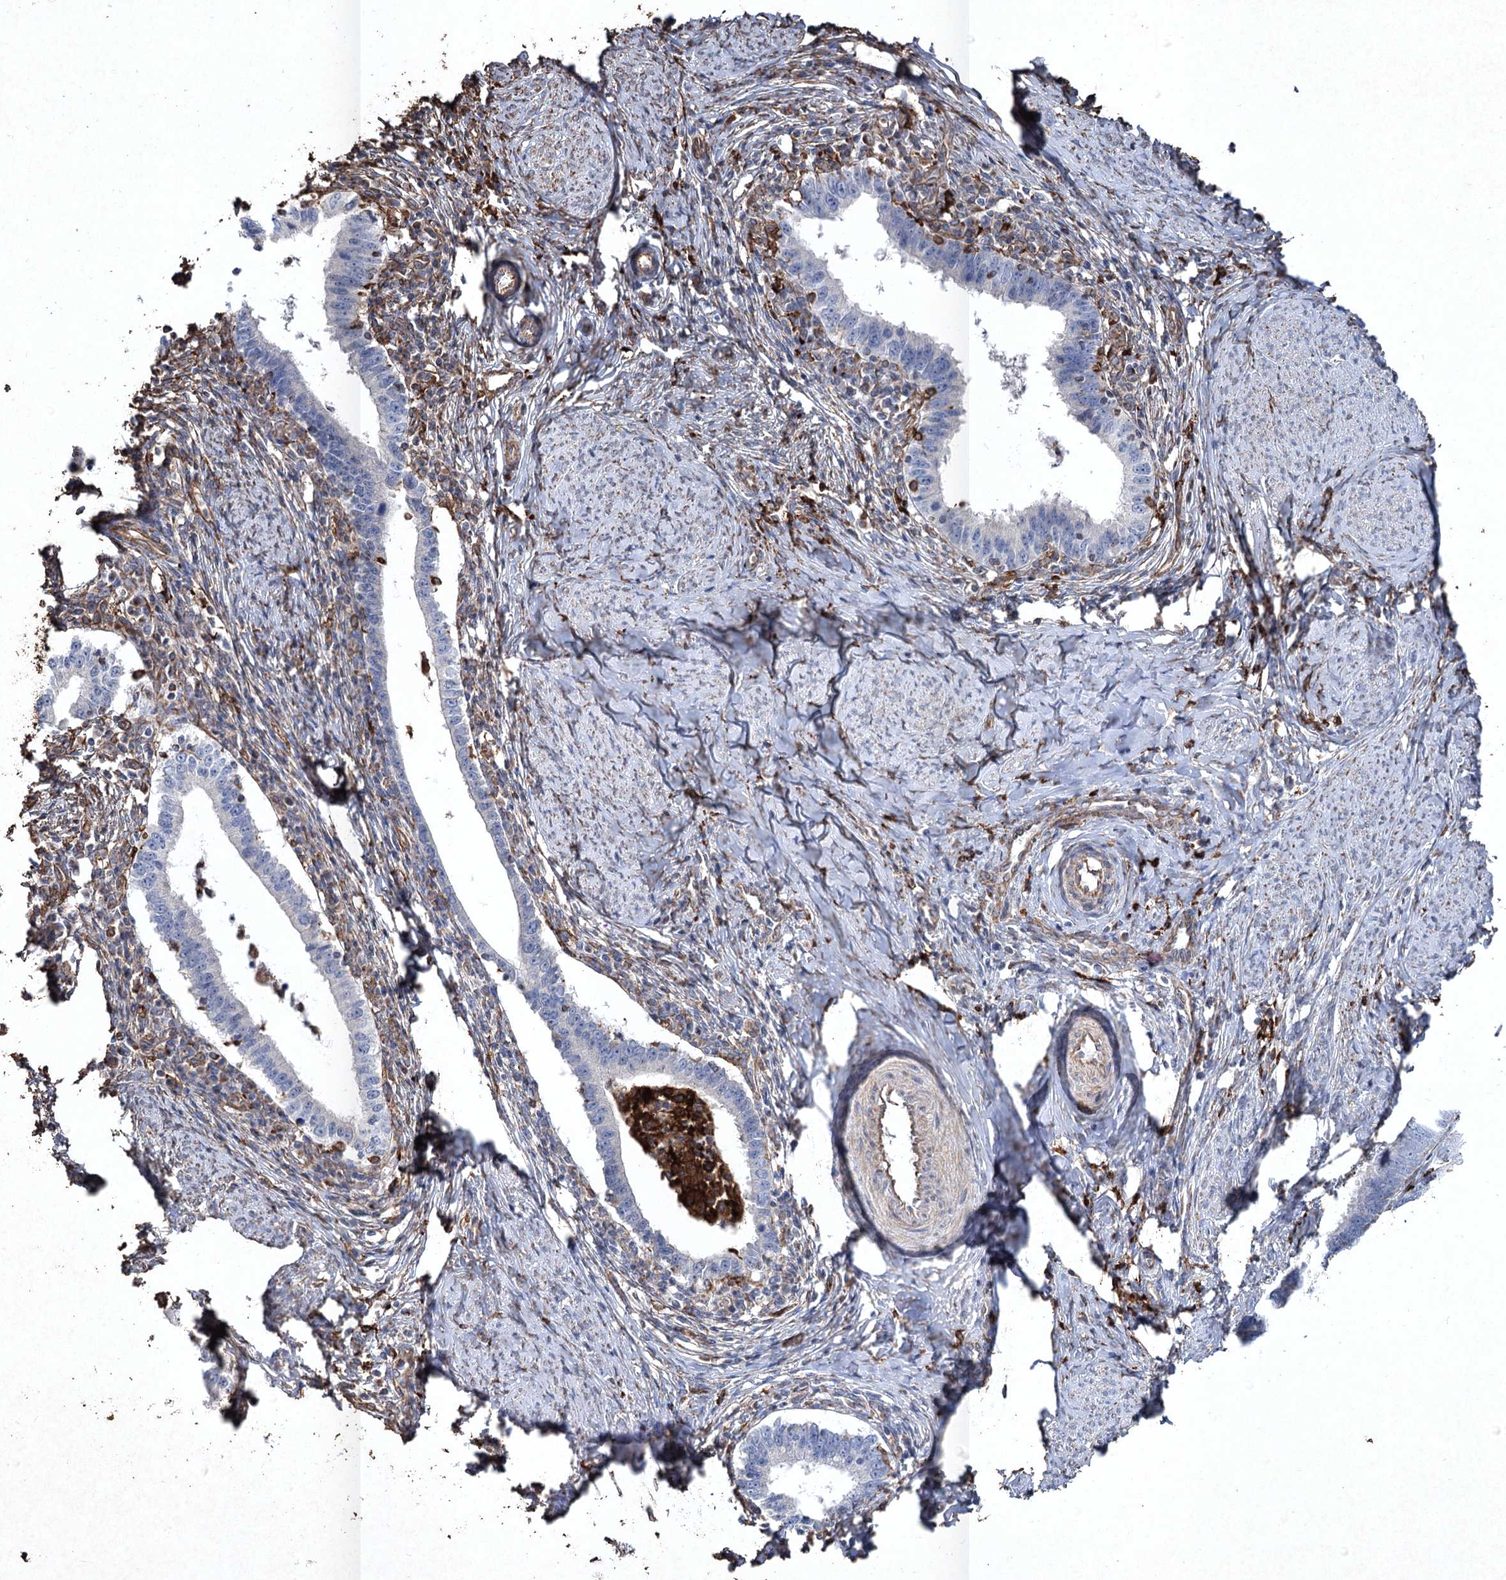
{"staining": {"intensity": "negative", "quantity": "none", "location": "none"}, "tissue": "cervical cancer", "cell_type": "Tumor cells", "image_type": "cancer", "snomed": [{"axis": "morphology", "description": "Adenocarcinoma, NOS"}, {"axis": "topography", "description": "Cervix"}], "caption": "DAB (3,3'-diaminobenzidine) immunohistochemical staining of human adenocarcinoma (cervical) displays no significant staining in tumor cells. Nuclei are stained in blue.", "gene": "CLEC4M", "patient": {"sex": "female", "age": 36}}